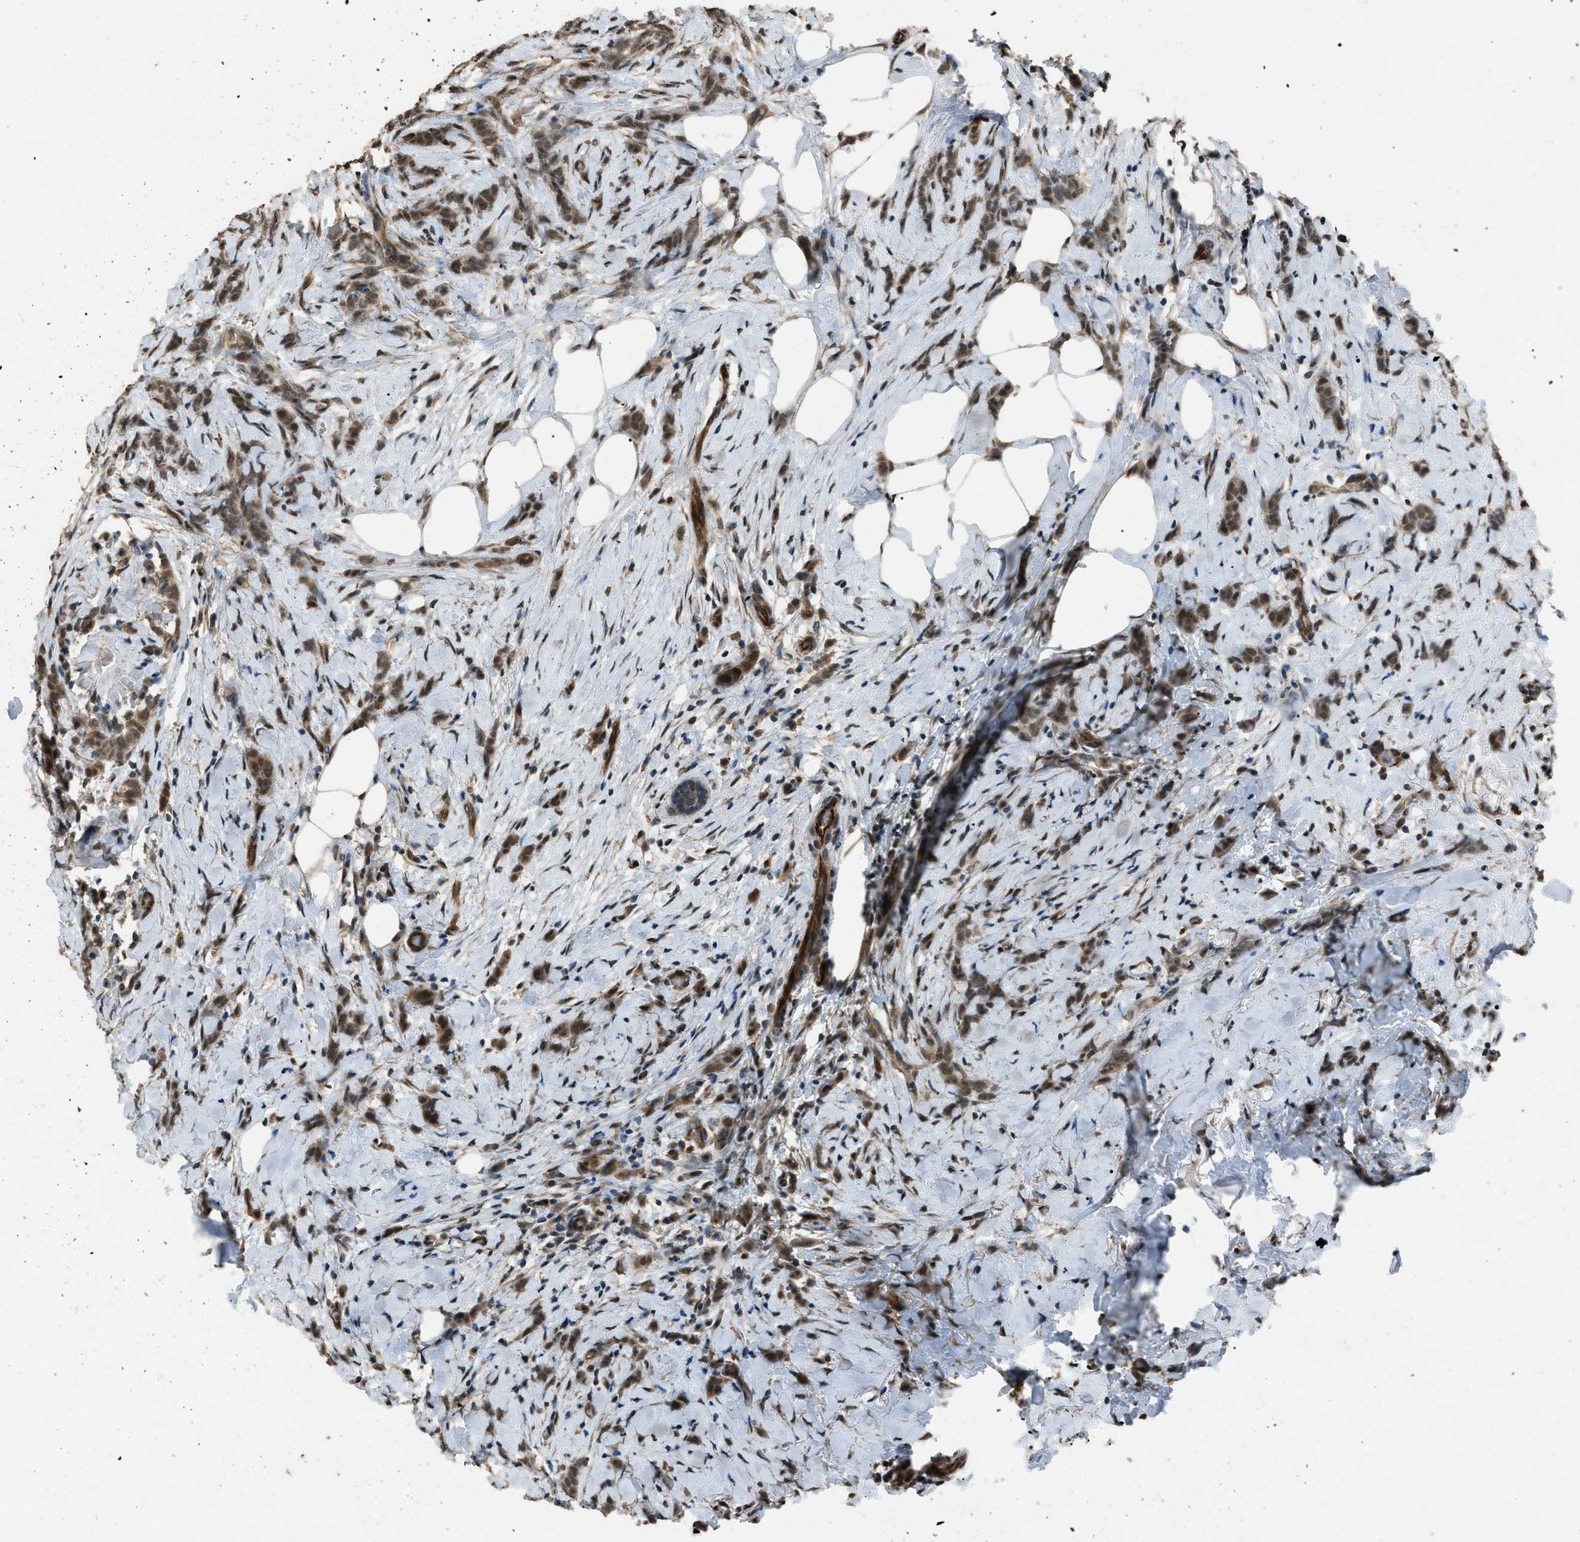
{"staining": {"intensity": "strong", "quantity": ">75%", "location": "nuclear"}, "tissue": "breast cancer", "cell_type": "Tumor cells", "image_type": "cancer", "snomed": [{"axis": "morphology", "description": "Lobular carcinoma, in situ"}, {"axis": "morphology", "description": "Lobular carcinoma"}, {"axis": "topography", "description": "Breast"}], "caption": "Immunohistochemistry of human breast cancer (lobular carcinoma) reveals high levels of strong nuclear staining in approximately >75% of tumor cells.", "gene": "SERTAD2", "patient": {"sex": "female", "age": 41}}